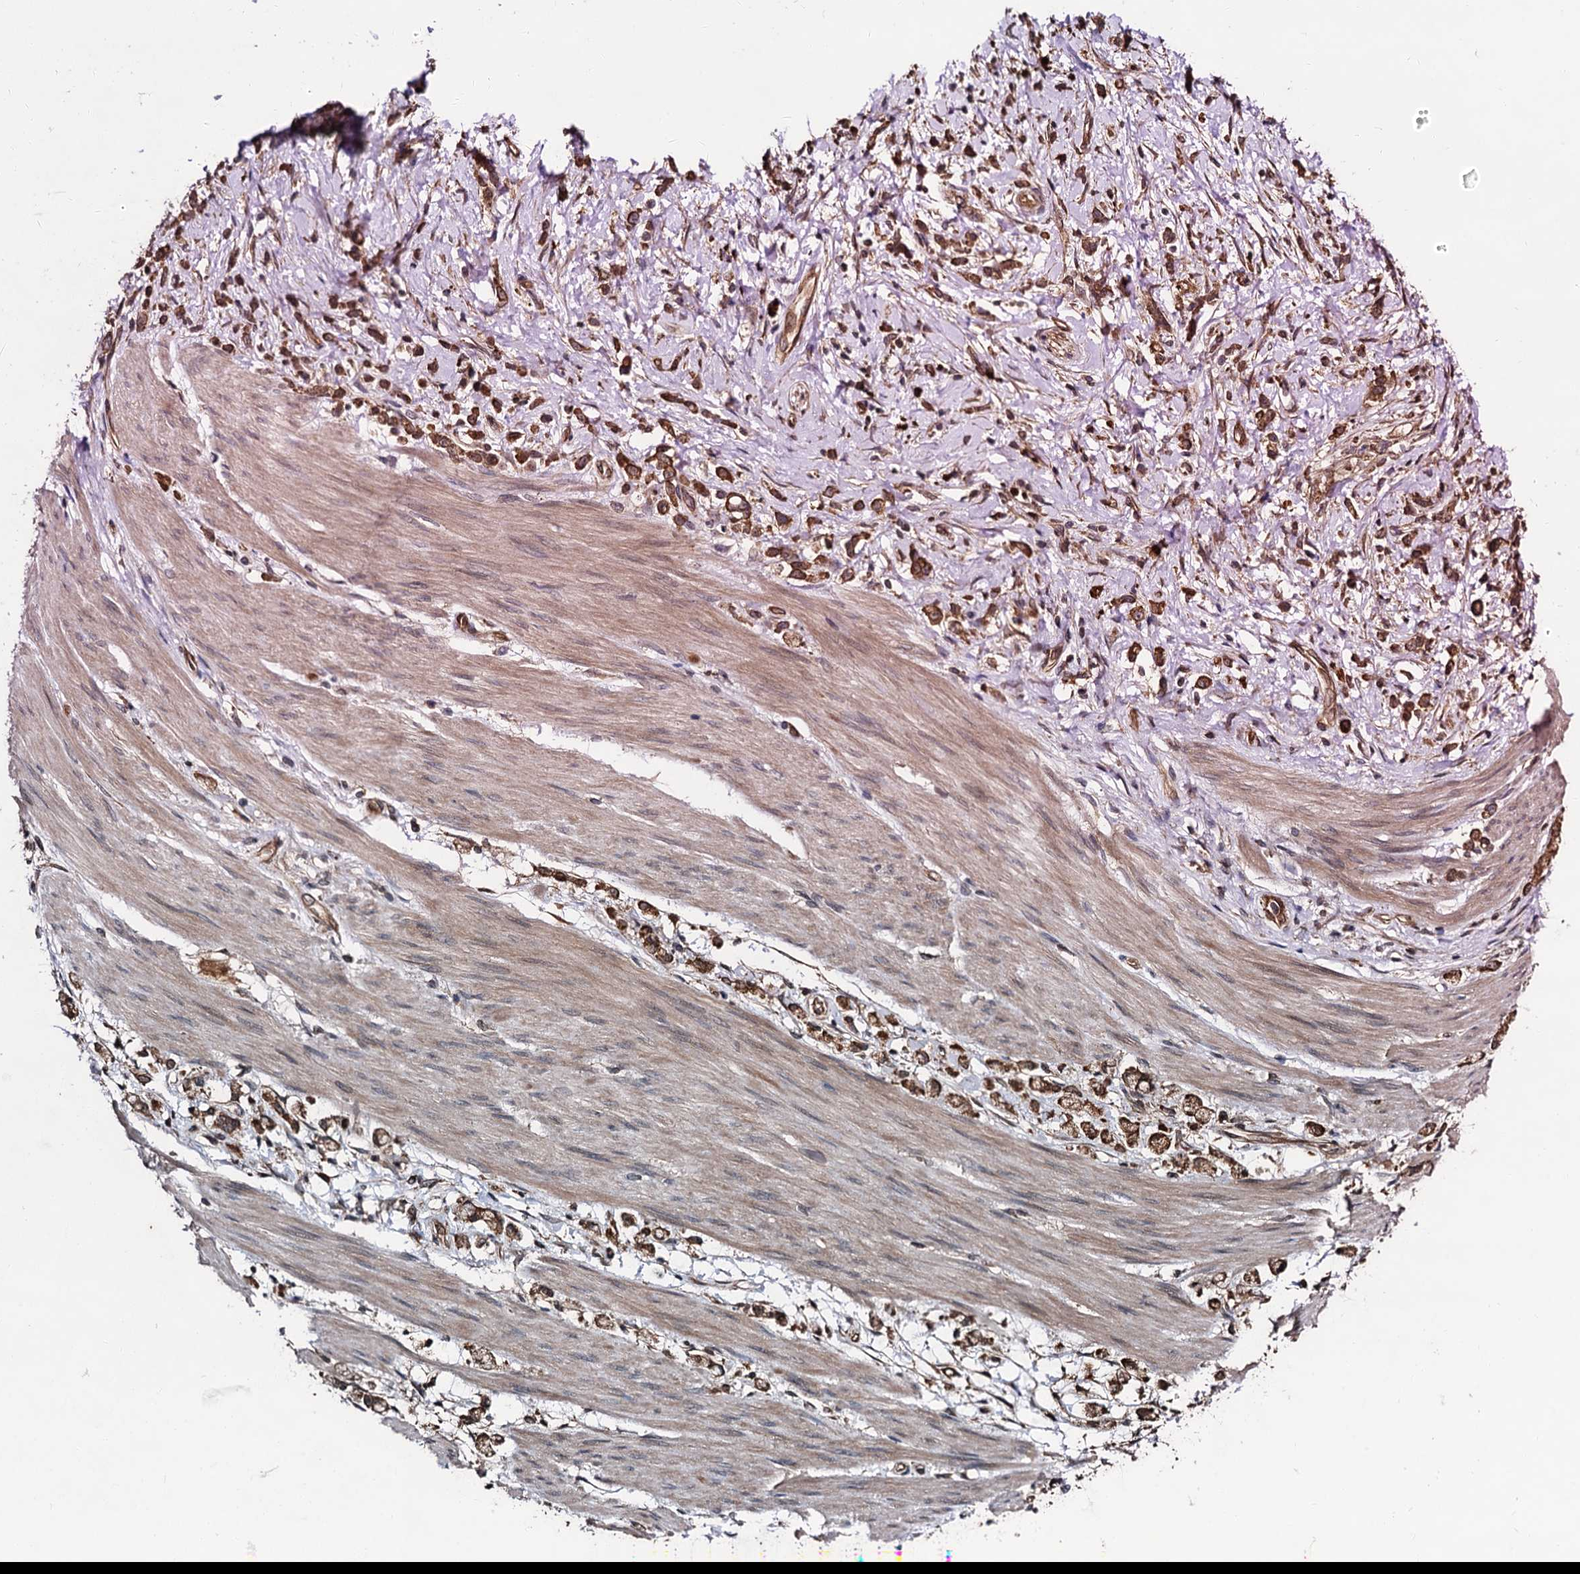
{"staining": {"intensity": "strong", "quantity": ">75%", "location": "cytoplasmic/membranous"}, "tissue": "stomach cancer", "cell_type": "Tumor cells", "image_type": "cancer", "snomed": [{"axis": "morphology", "description": "Adenocarcinoma, NOS"}, {"axis": "topography", "description": "Stomach"}], "caption": "Adenocarcinoma (stomach) stained for a protein (brown) reveals strong cytoplasmic/membranous positive expression in about >75% of tumor cells.", "gene": "ZFYVE19", "patient": {"sex": "female", "age": 60}}